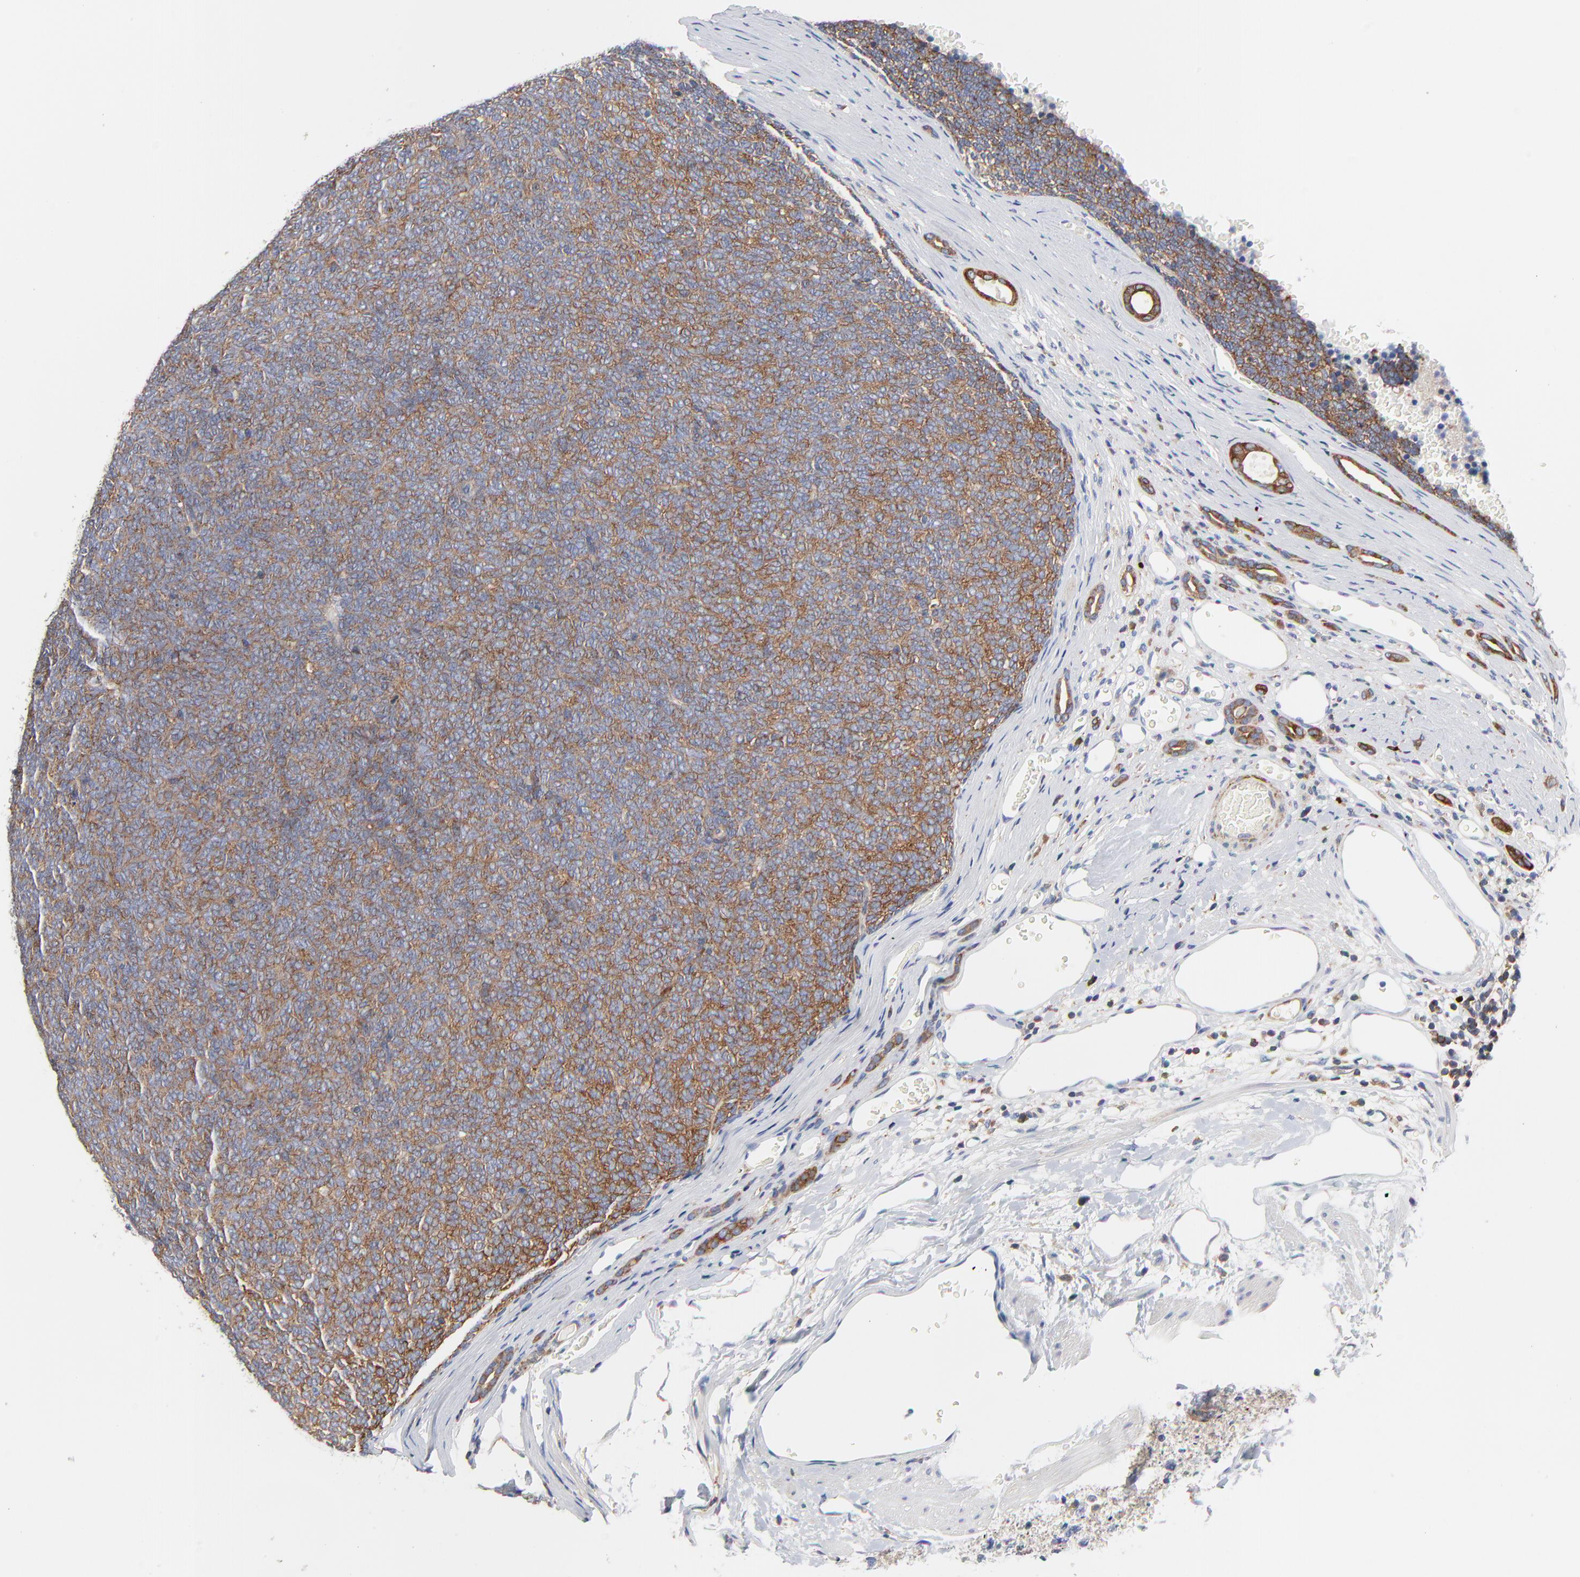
{"staining": {"intensity": "moderate", "quantity": ">75%", "location": "cytoplasmic/membranous"}, "tissue": "renal cancer", "cell_type": "Tumor cells", "image_type": "cancer", "snomed": [{"axis": "morphology", "description": "Neoplasm, malignant, NOS"}, {"axis": "topography", "description": "Kidney"}], "caption": "Renal cancer (malignant neoplasm) stained for a protein shows moderate cytoplasmic/membranous positivity in tumor cells.", "gene": "CD2AP", "patient": {"sex": "male", "age": 28}}